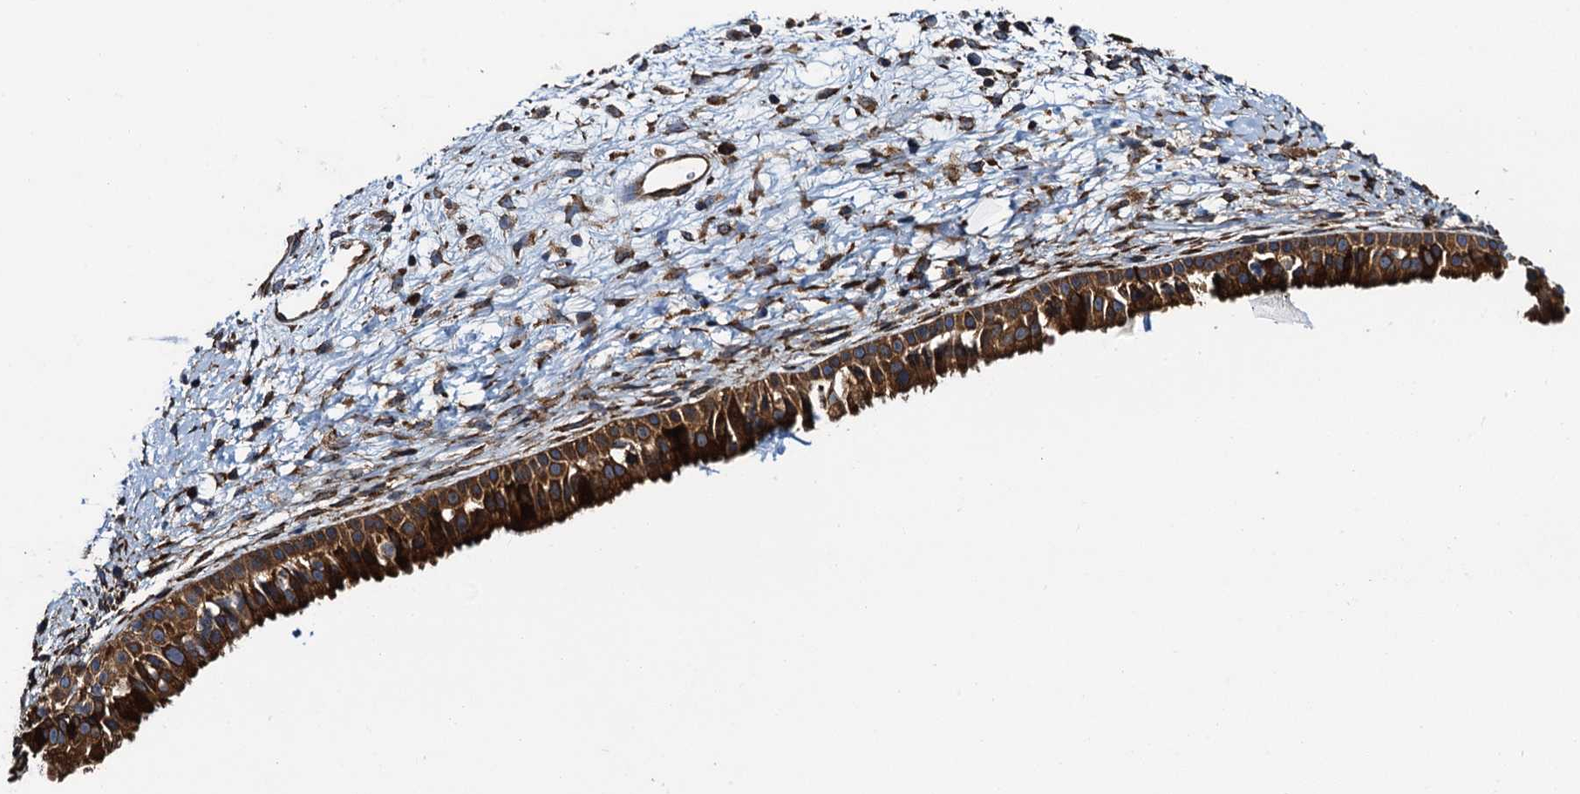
{"staining": {"intensity": "strong", "quantity": ">75%", "location": "cytoplasmic/membranous"}, "tissue": "nasopharynx", "cell_type": "Respiratory epithelial cells", "image_type": "normal", "snomed": [{"axis": "morphology", "description": "Normal tissue, NOS"}, {"axis": "topography", "description": "Nasopharynx"}], "caption": "Normal nasopharynx exhibits strong cytoplasmic/membranous staining in about >75% of respiratory epithelial cells (DAB (3,3'-diaminobenzidine) IHC, brown staining for protein, blue staining for nuclei)..", "gene": "MDM1", "patient": {"sex": "male", "age": 22}}